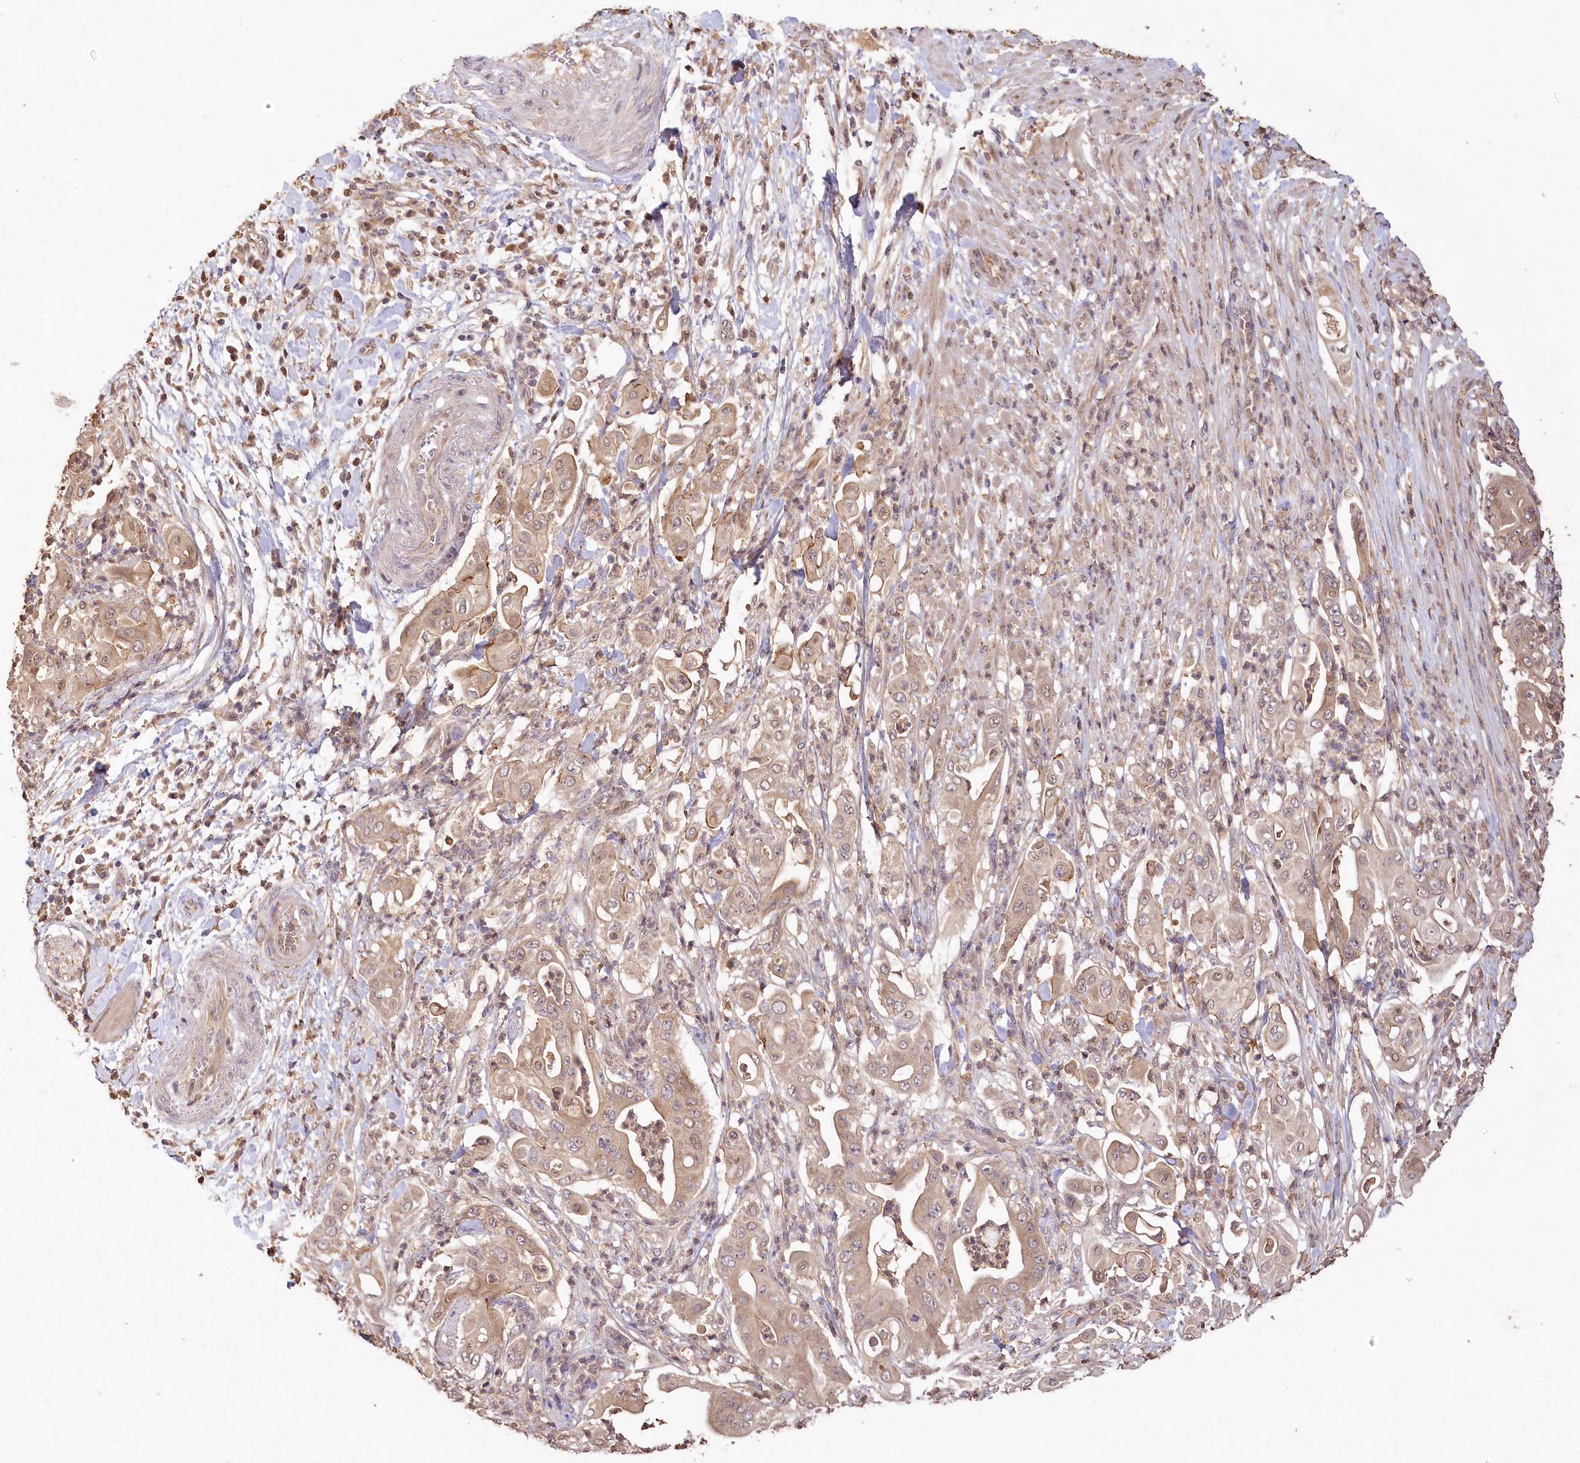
{"staining": {"intensity": "moderate", "quantity": ">75%", "location": "cytoplasmic/membranous"}, "tissue": "pancreatic cancer", "cell_type": "Tumor cells", "image_type": "cancer", "snomed": [{"axis": "morphology", "description": "Adenocarcinoma, NOS"}, {"axis": "topography", "description": "Pancreas"}], "caption": "Protein expression analysis of human pancreatic adenocarcinoma reveals moderate cytoplasmic/membranous expression in approximately >75% of tumor cells.", "gene": "IRAK1BP1", "patient": {"sex": "female", "age": 77}}